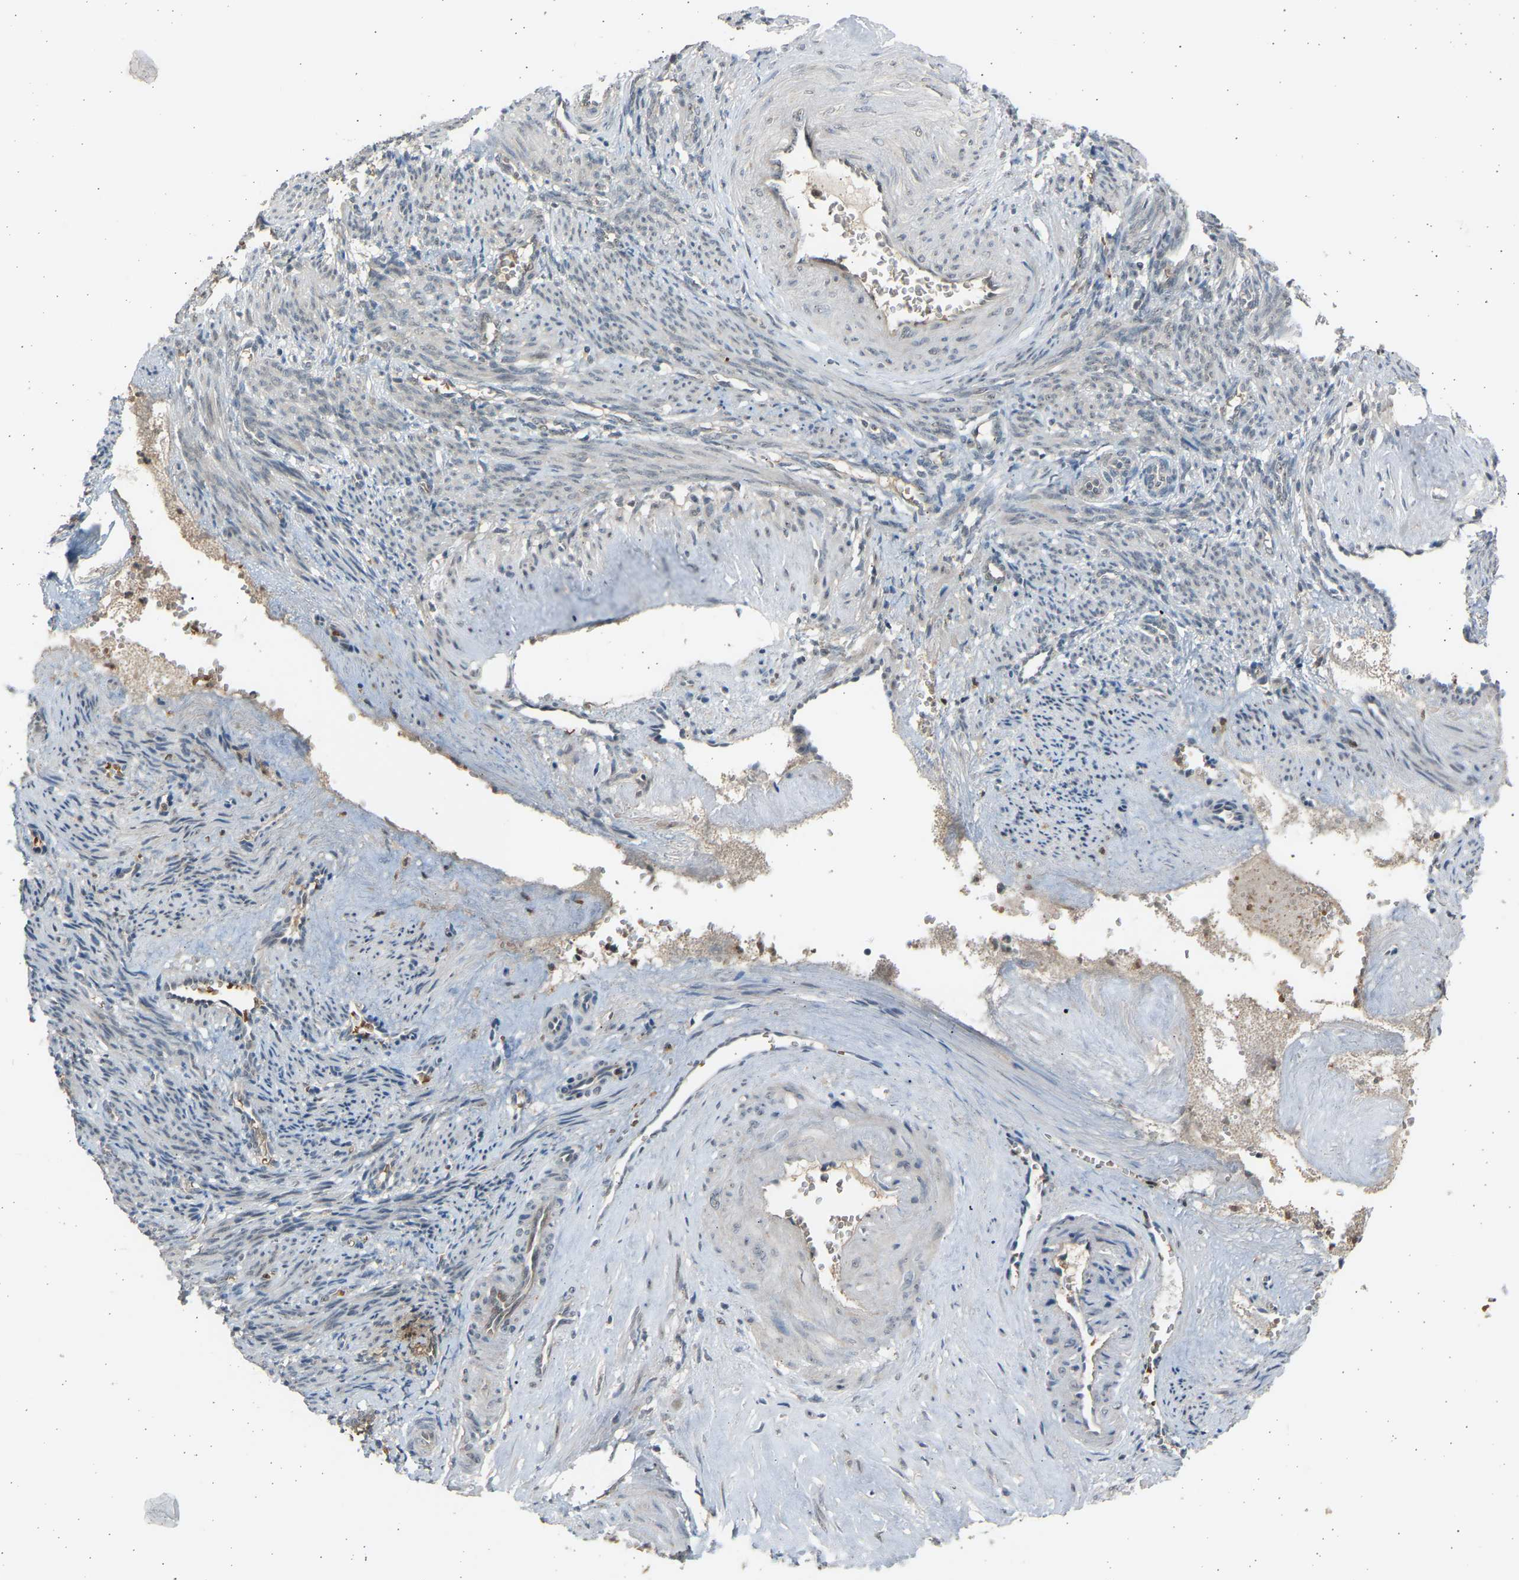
{"staining": {"intensity": "weak", "quantity": "<25%", "location": "cytoplasmic/membranous"}, "tissue": "smooth muscle", "cell_type": "Smooth muscle cells", "image_type": "normal", "snomed": [{"axis": "morphology", "description": "Normal tissue, NOS"}, {"axis": "topography", "description": "Endometrium"}], "caption": "Immunohistochemistry image of normal human smooth muscle stained for a protein (brown), which shows no expression in smooth muscle cells.", "gene": "BIRC2", "patient": {"sex": "female", "age": 33}}